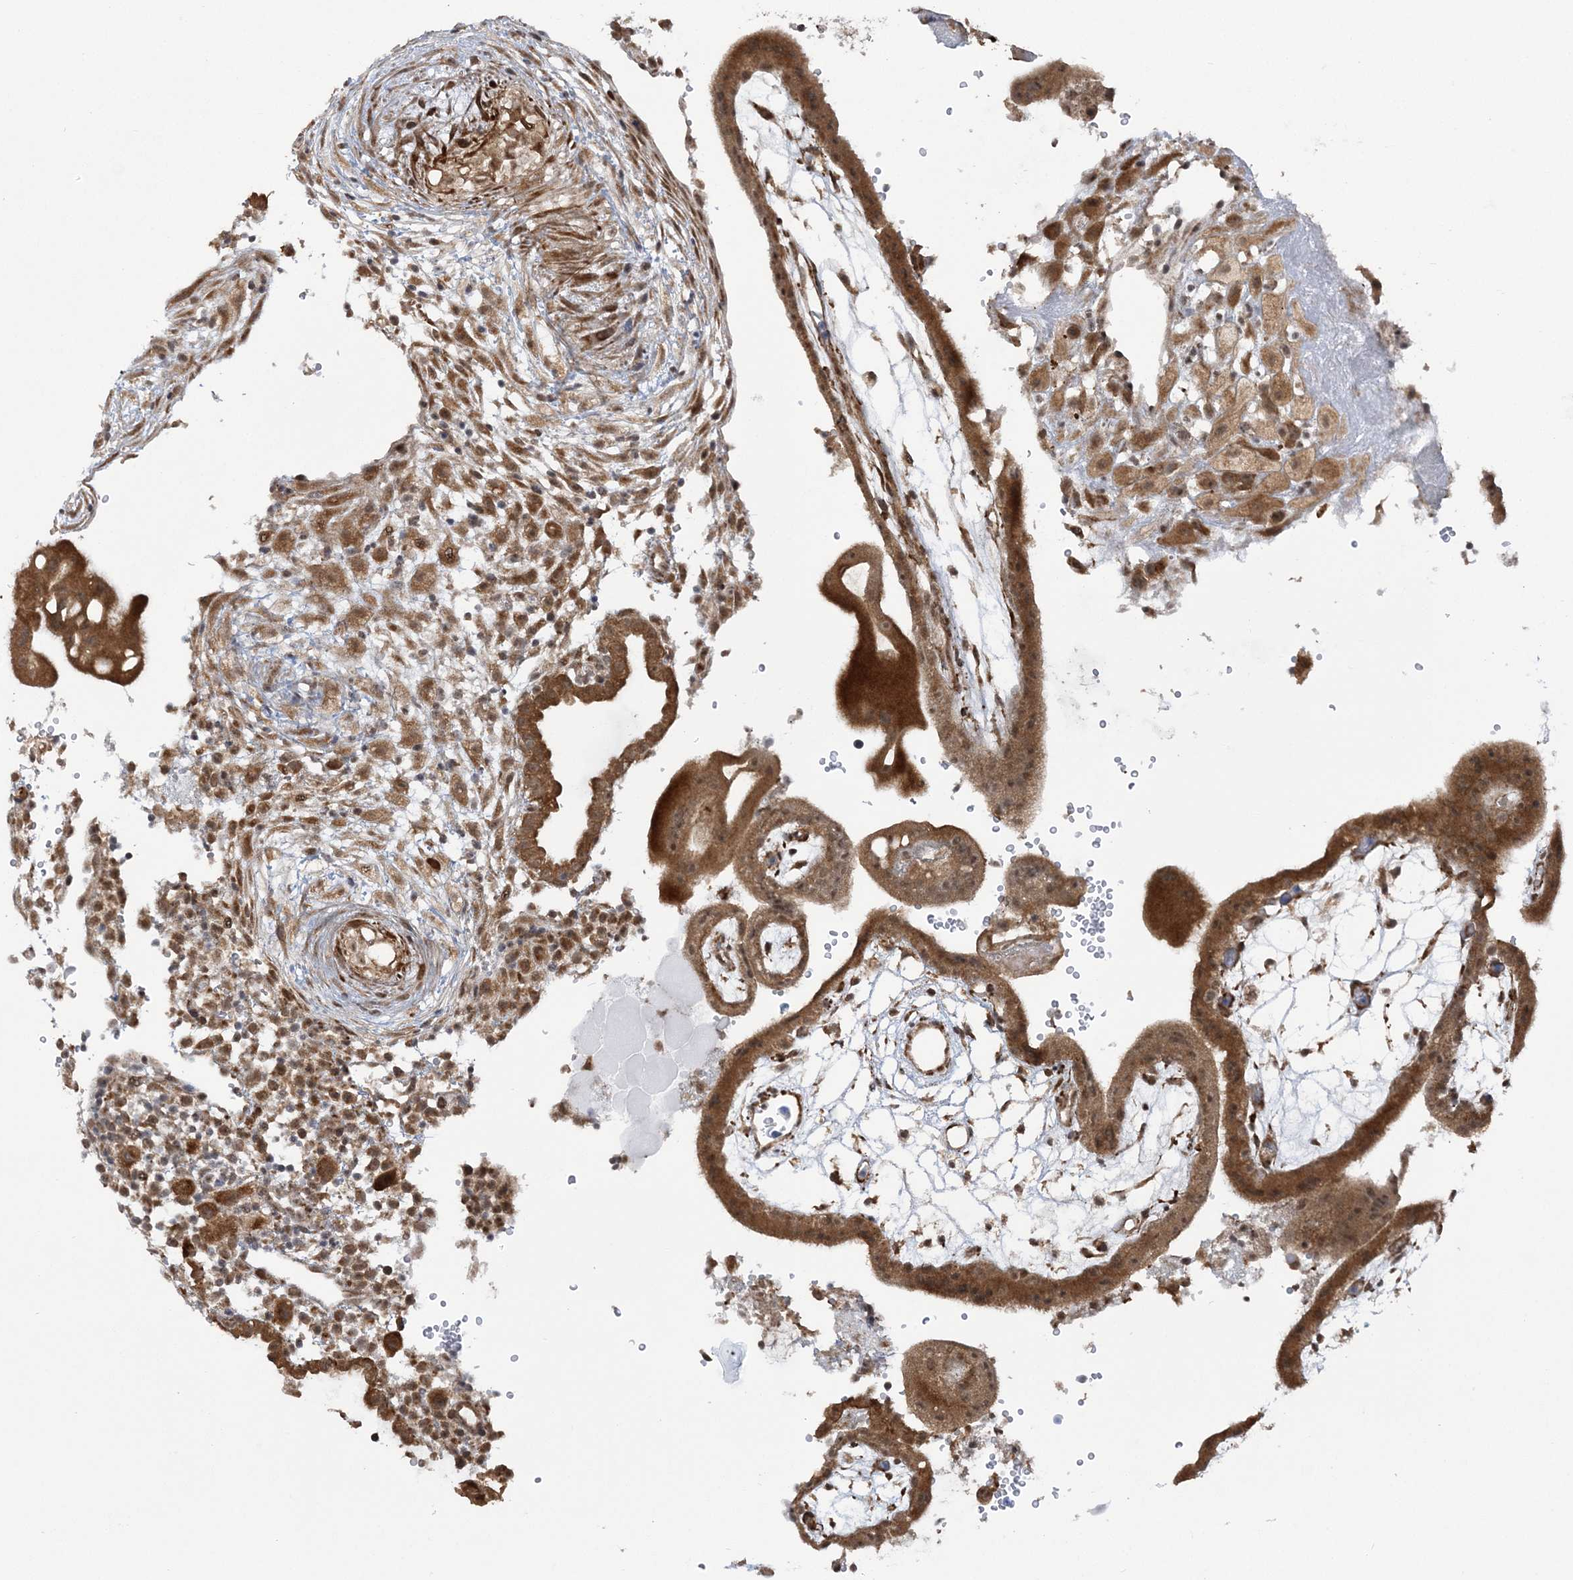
{"staining": {"intensity": "strong", "quantity": ">75%", "location": "cytoplasmic/membranous"}, "tissue": "placenta", "cell_type": "Trophoblastic cells", "image_type": "normal", "snomed": [{"axis": "morphology", "description": "Normal tissue, NOS"}, {"axis": "topography", "description": "Placenta"}], "caption": "Strong cytoplasmic/membranous expression is appreciated in about >75% of trophoblastic cells in unremarkable placenta. The staining was performed using DAB (3,3'-diaminobenzidine), with brown indicating positive protein expression. Nuclei are stained blue with hematoxylin.", "gene": "MRPL47", "patient": {"sex": "female", "age": 18}}